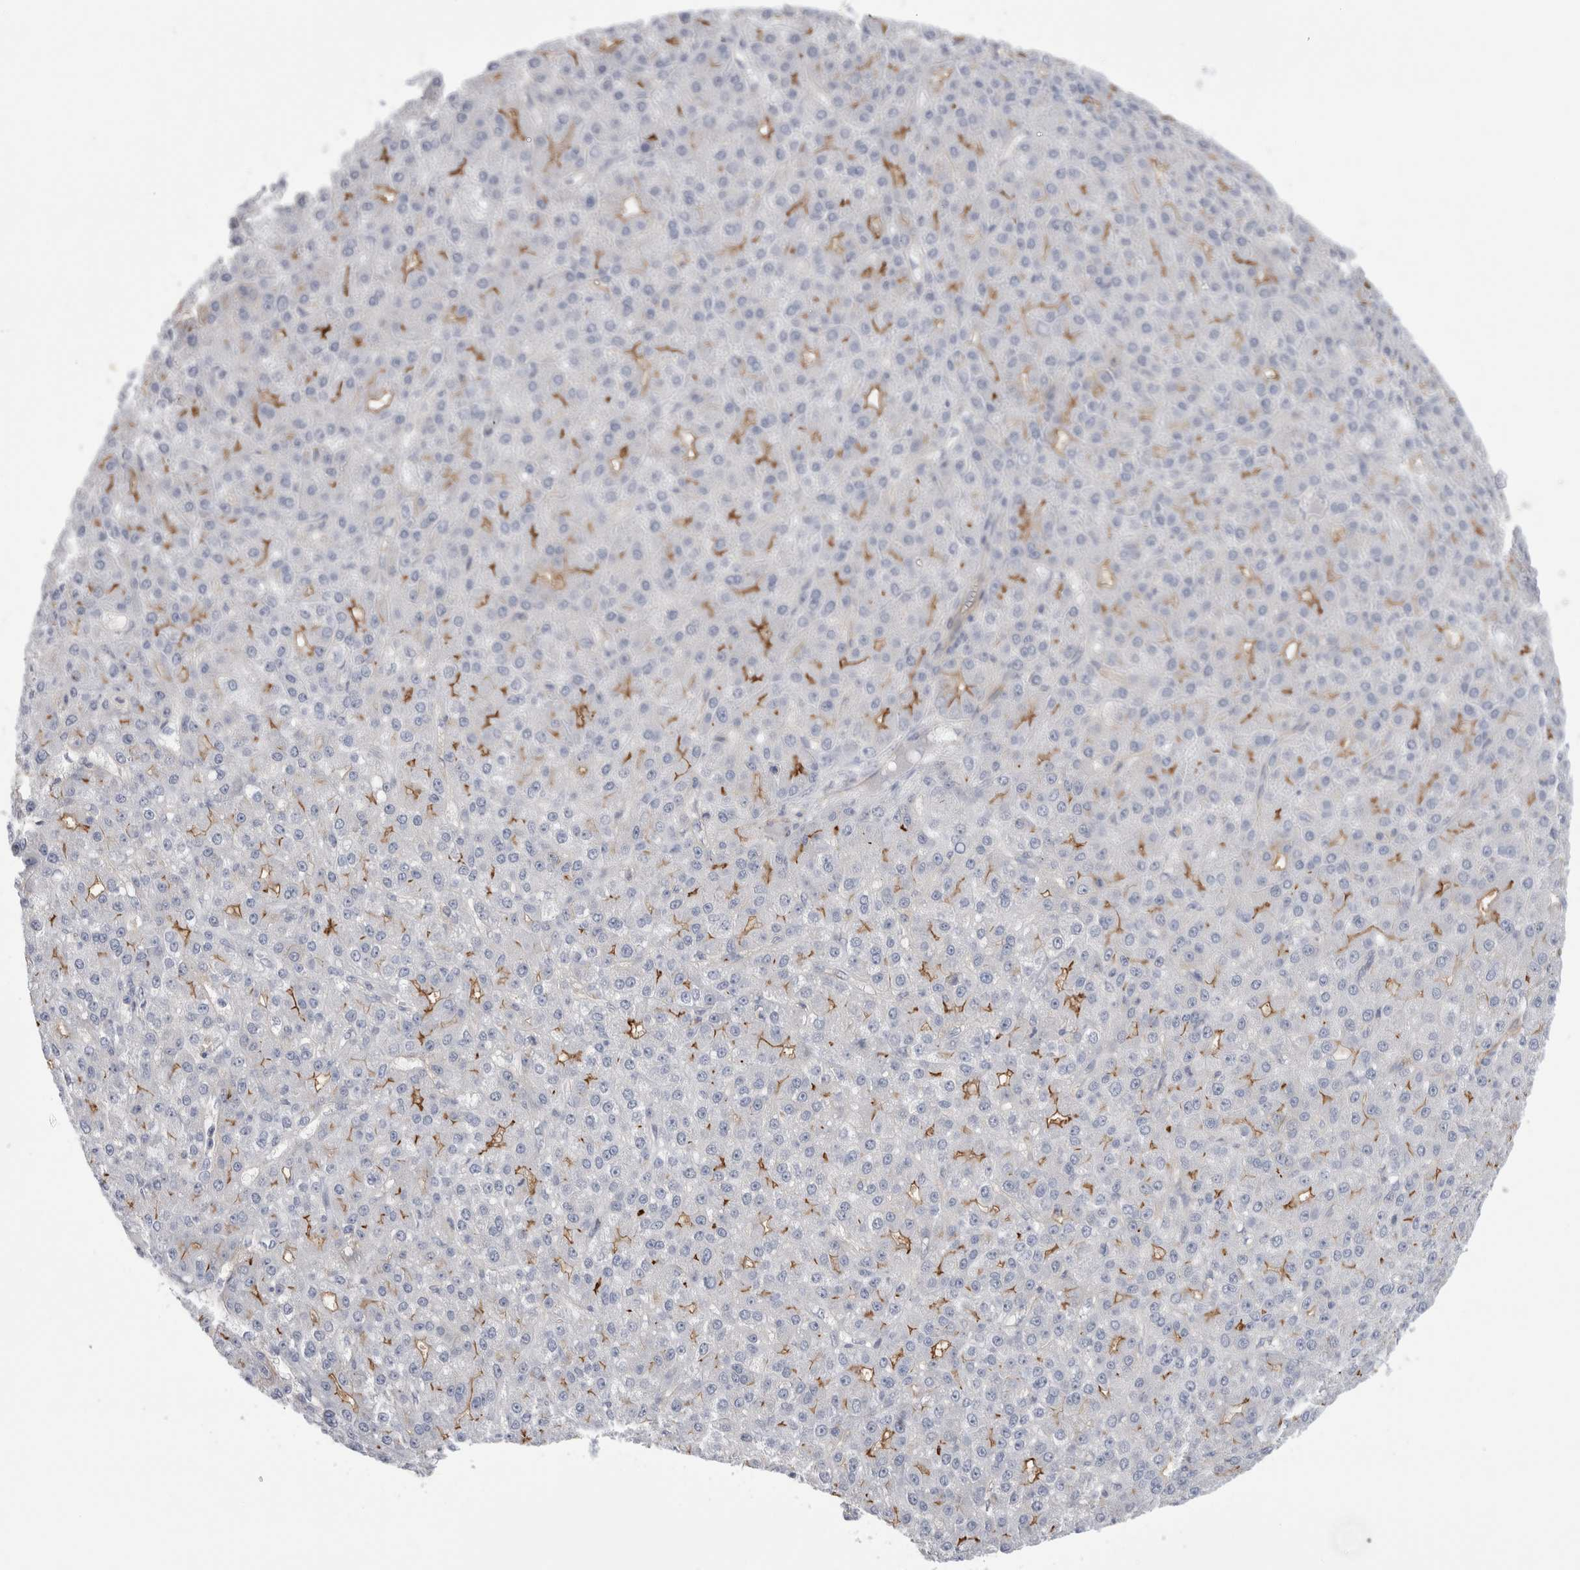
{"staining": {"intensity": "moderate", "quantity": "<25%", "location": "cytoplasmic/membranous"}, "tissue": "liver cancer", "cell_type": "Tumor cells", "image_type": "cancer", "snomed": [{"axis": "morphology", "description": "Carcinoma, Hepatocellular, NOS"}, {"axis": "topography", "description": "Liver"}], "caption": "A micrograph showing moderate cytoplasmic/membranous expression in approximately <25% of tumor cells in liver cancer (hepatocellular carcinoma), as visualized by brown immunohistochemical staining.", "gene": "VANGL1", "patient": {"sex": "male", "age": 67}}